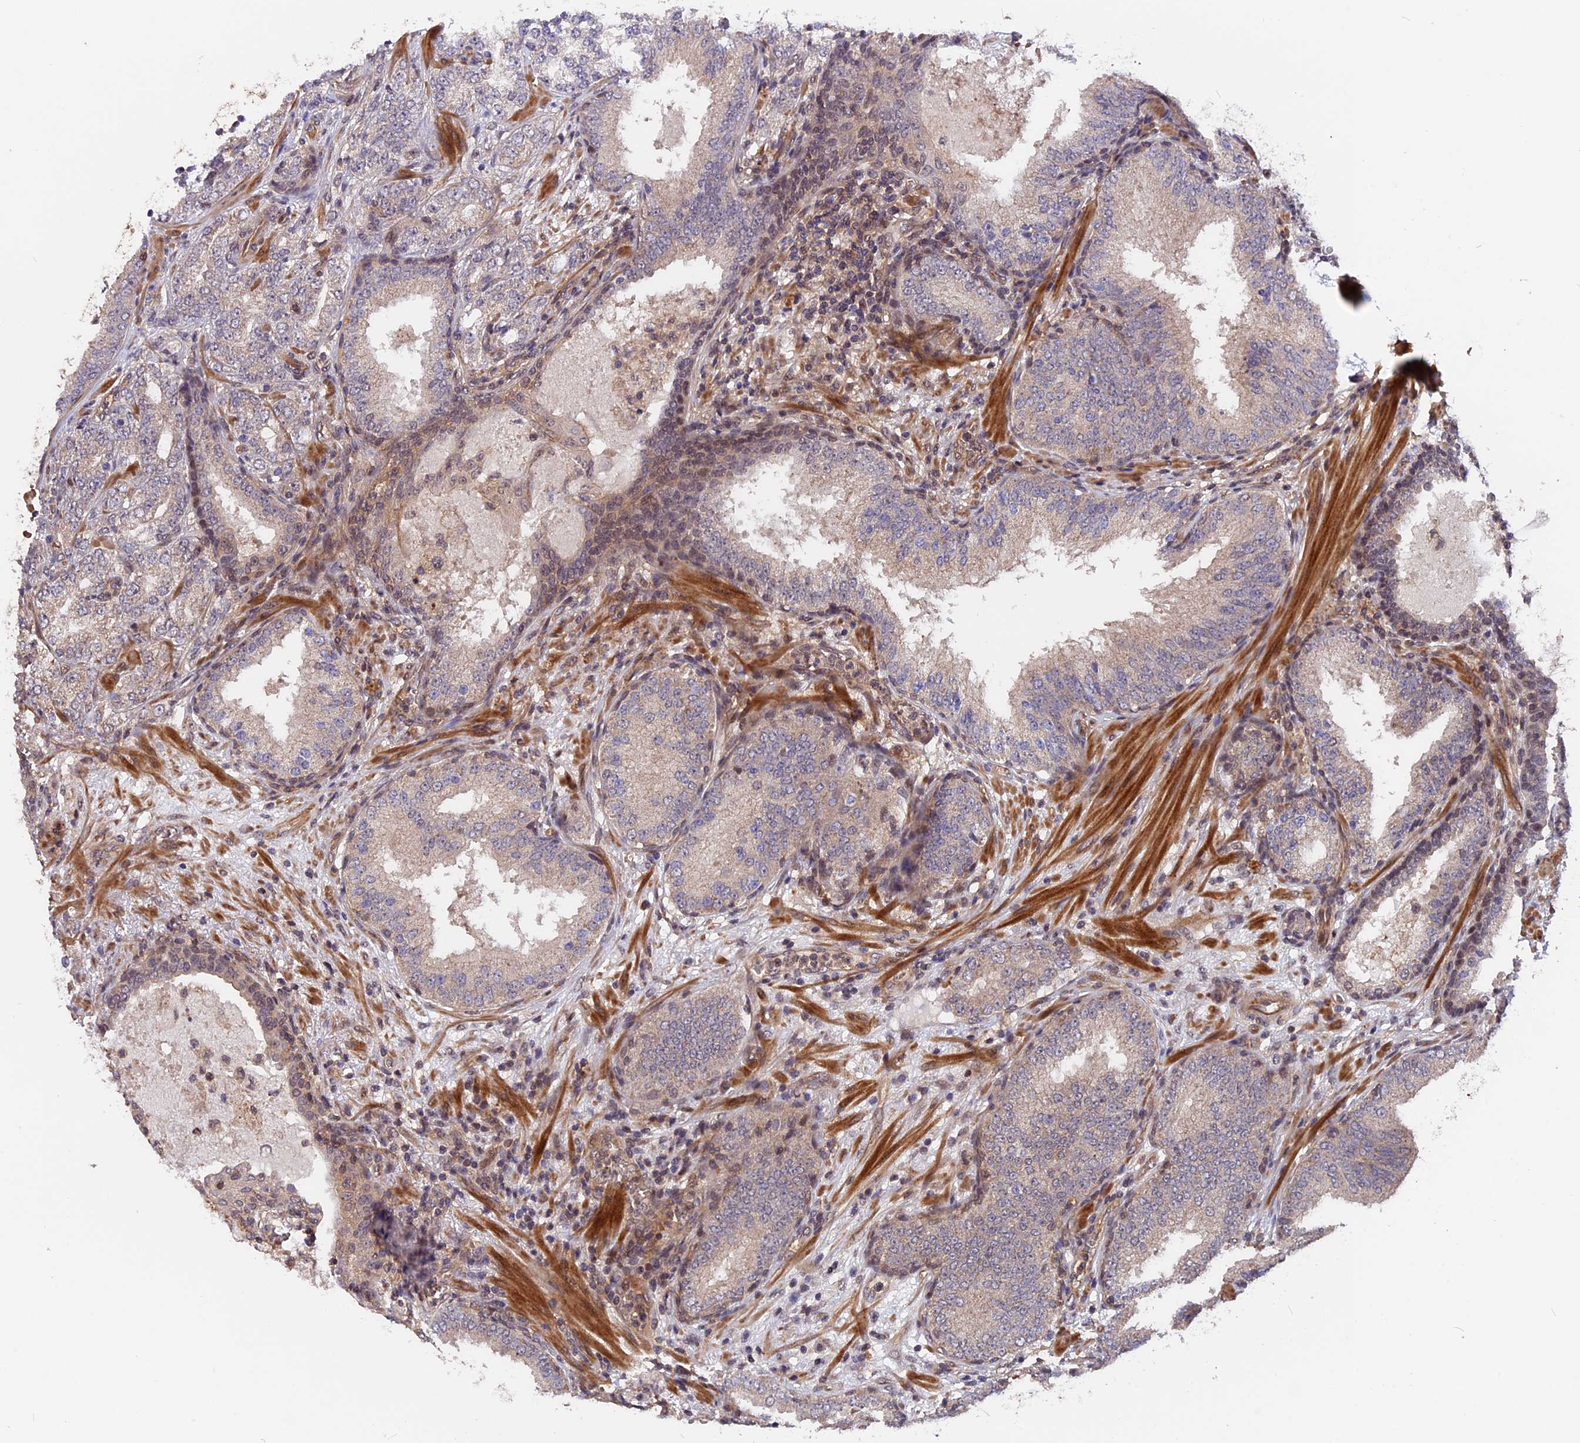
{"staining": {"intensity": "negative", "quantity": "none", "location": "none"}, "tissue": "prostate cancer", "cell_type": "Tumor cells", "image_type": "cancer", "snomed": [{"axis": "morphology", "description": "Adenocarcinoma, High grade"}, {"axis": "topography", "description": "Prostate"}], "caption": "Tumor cells show no significant protein positivity in prostate adenocarcinoma (high-grade). The staining is performed using DAB brown chromogen with nuclei counter-stained in using hematoxylin.", "gene": "ZC3H10", "patient": {"sex": "male", "age": 64}}